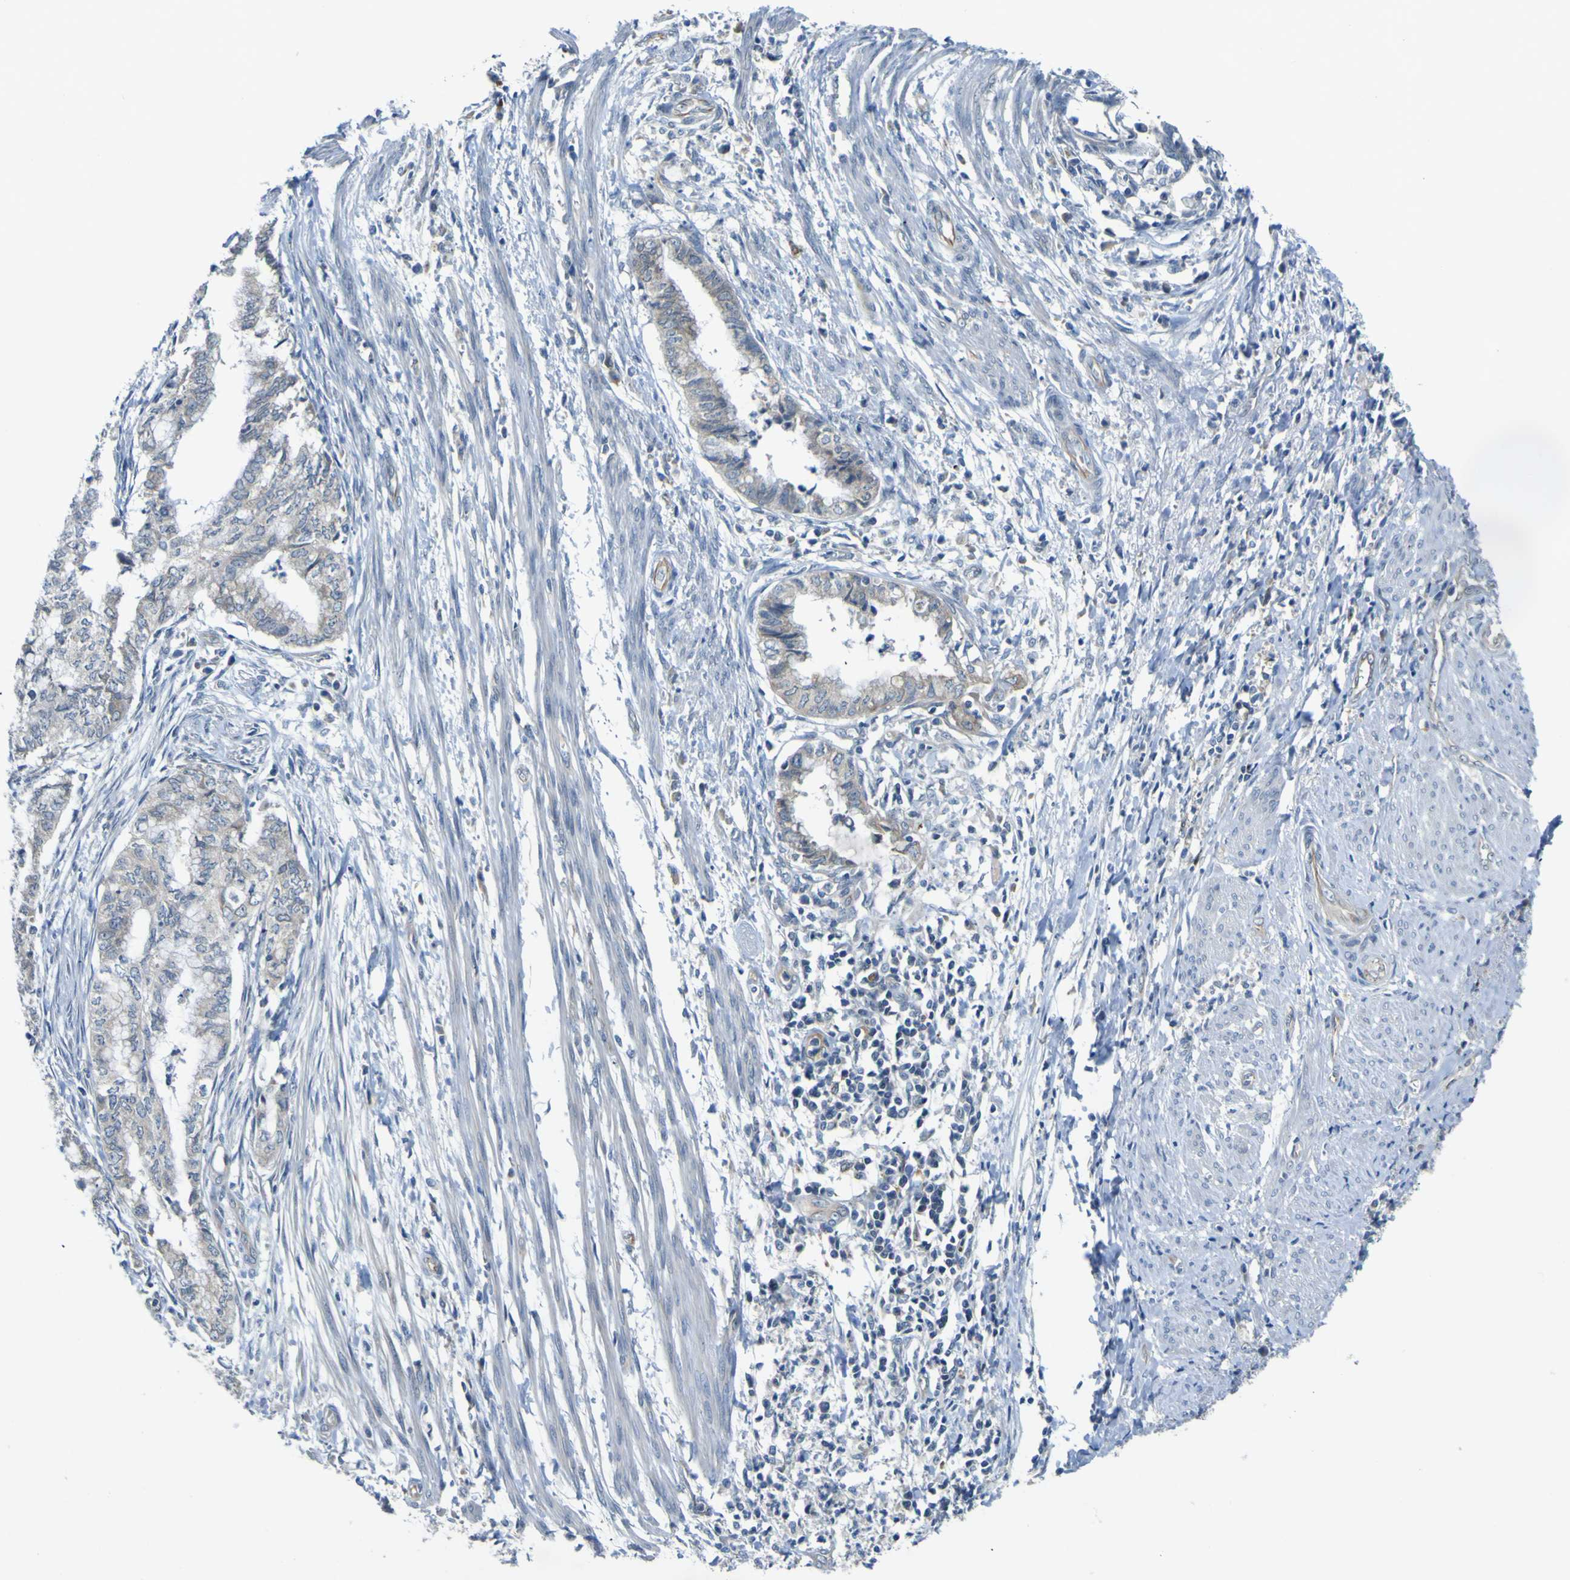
{"staining": {"intensity": "weak", "quantity": "<25%", "location": "cytoplasmic/membranous"}, "tissue": "endometrial cancer", "cell_type": "Tumor cells", "image_type": "cancer", "snomed": [{"axis": "morphology", "description": "Necrosis, NOS"}, {"axis": "morphology", "description": "Adenocarcinoma, NOS"}, {"axis": "topography", "description": "Endometrium"}], "caption": "Tumor cells are negative for brown protein staining in endometrial cancer (adenocarcinoma). Nuclei are stained in blue.", "gene": "LDLR", "patient": {"sex": "female", "age": 79}}